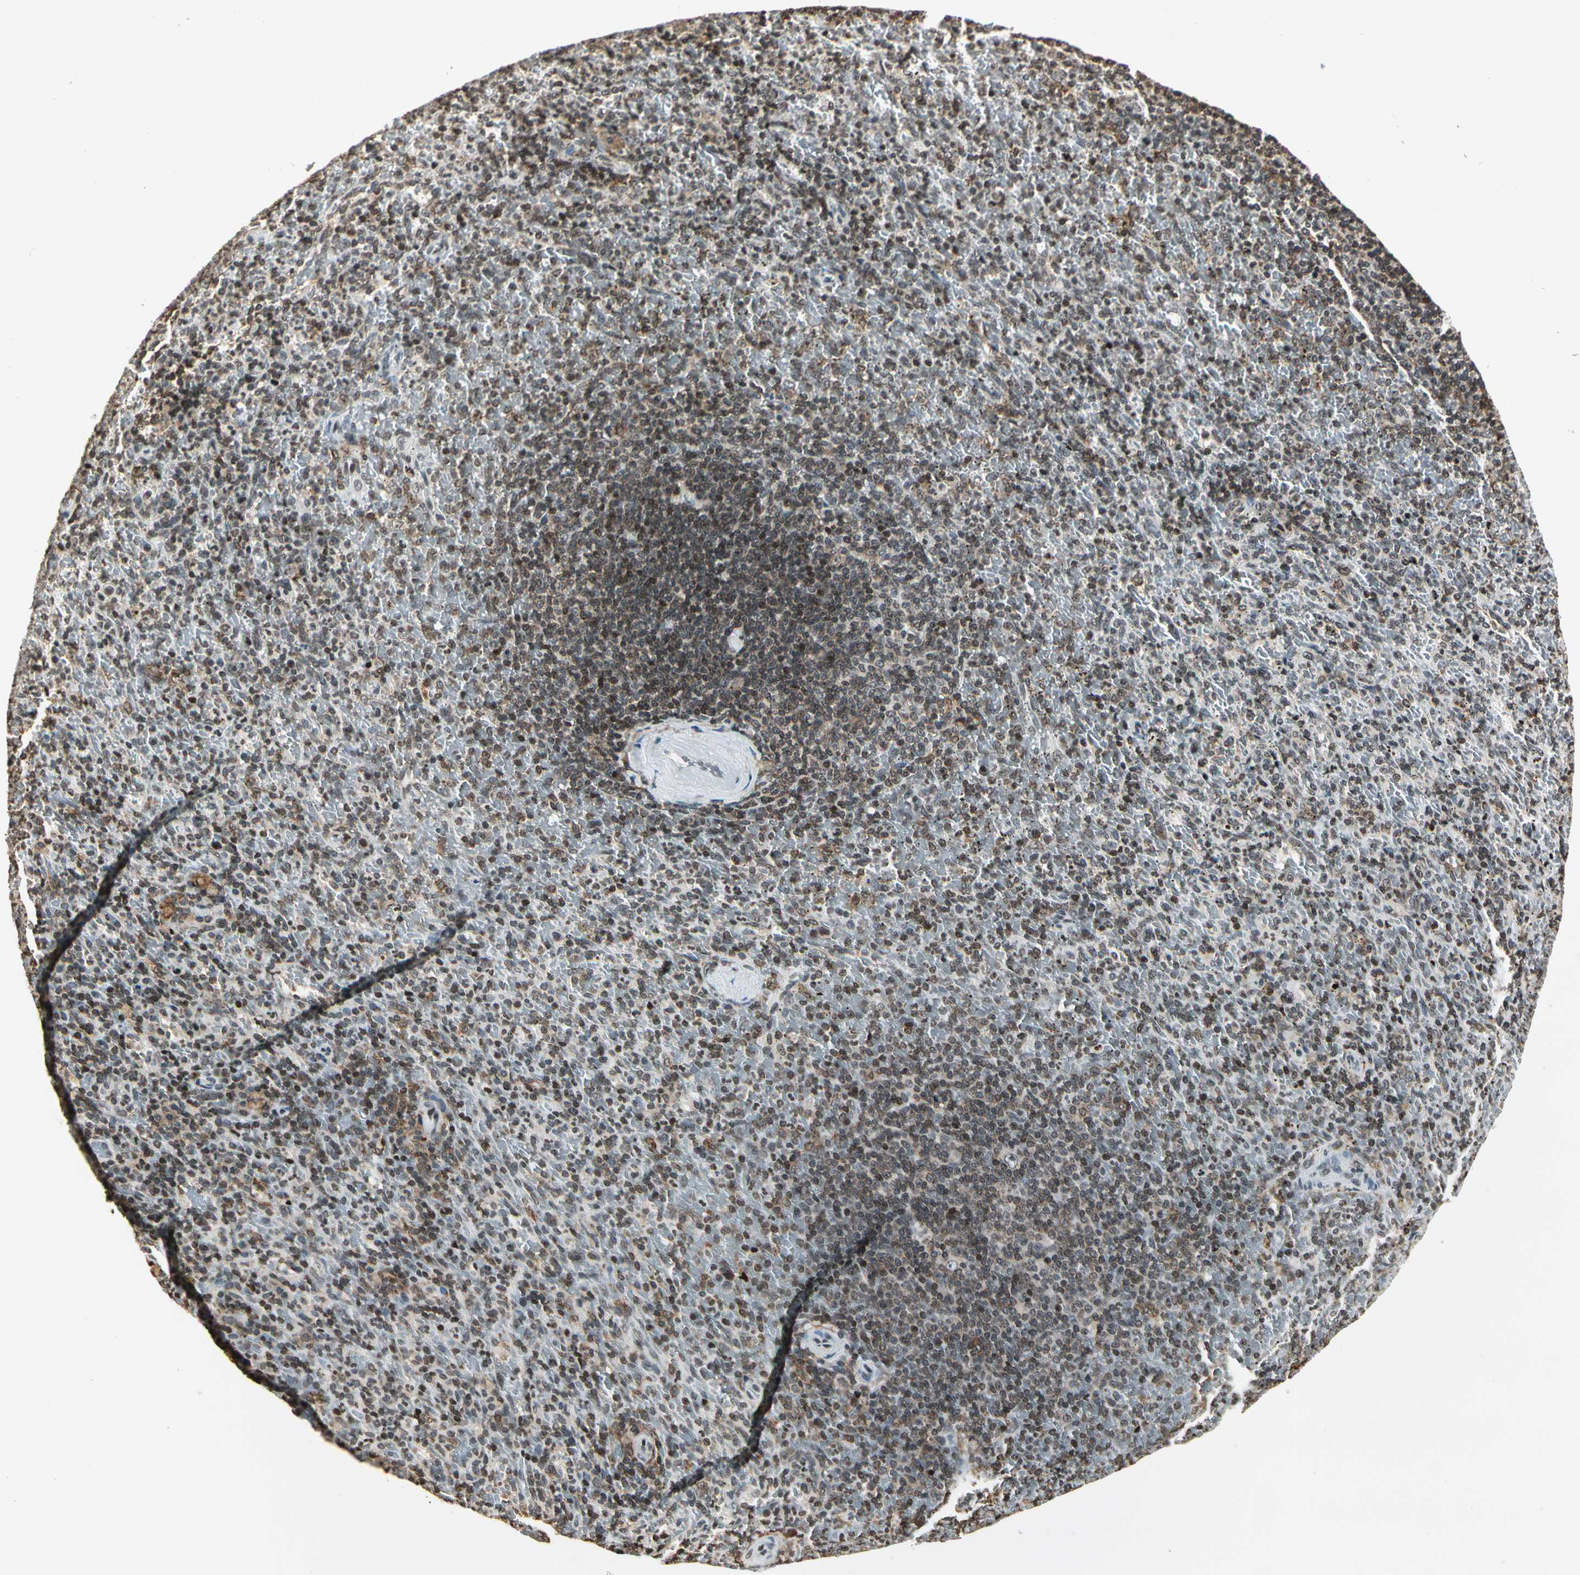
{"staining": {"intensity": "moderate", "quantity": ">75%", "location": "nuclear"}, "tissue": "spleen", "cell_type": "Cells in red pulp", "image_type": "normal", "snomed": [{"axis": "morphology", "description": "Normal tissue, NOS"}, {"axis": "topography", "description": "Spleen"}], "caption": "Immunohistochemistry (IHC) of benign spleen exhibits medium levels of moderate nuclear expression in approximately >75% of cells in red pulp.", "gene": "FER", "patient": {"sex": "female", "age": 50}}